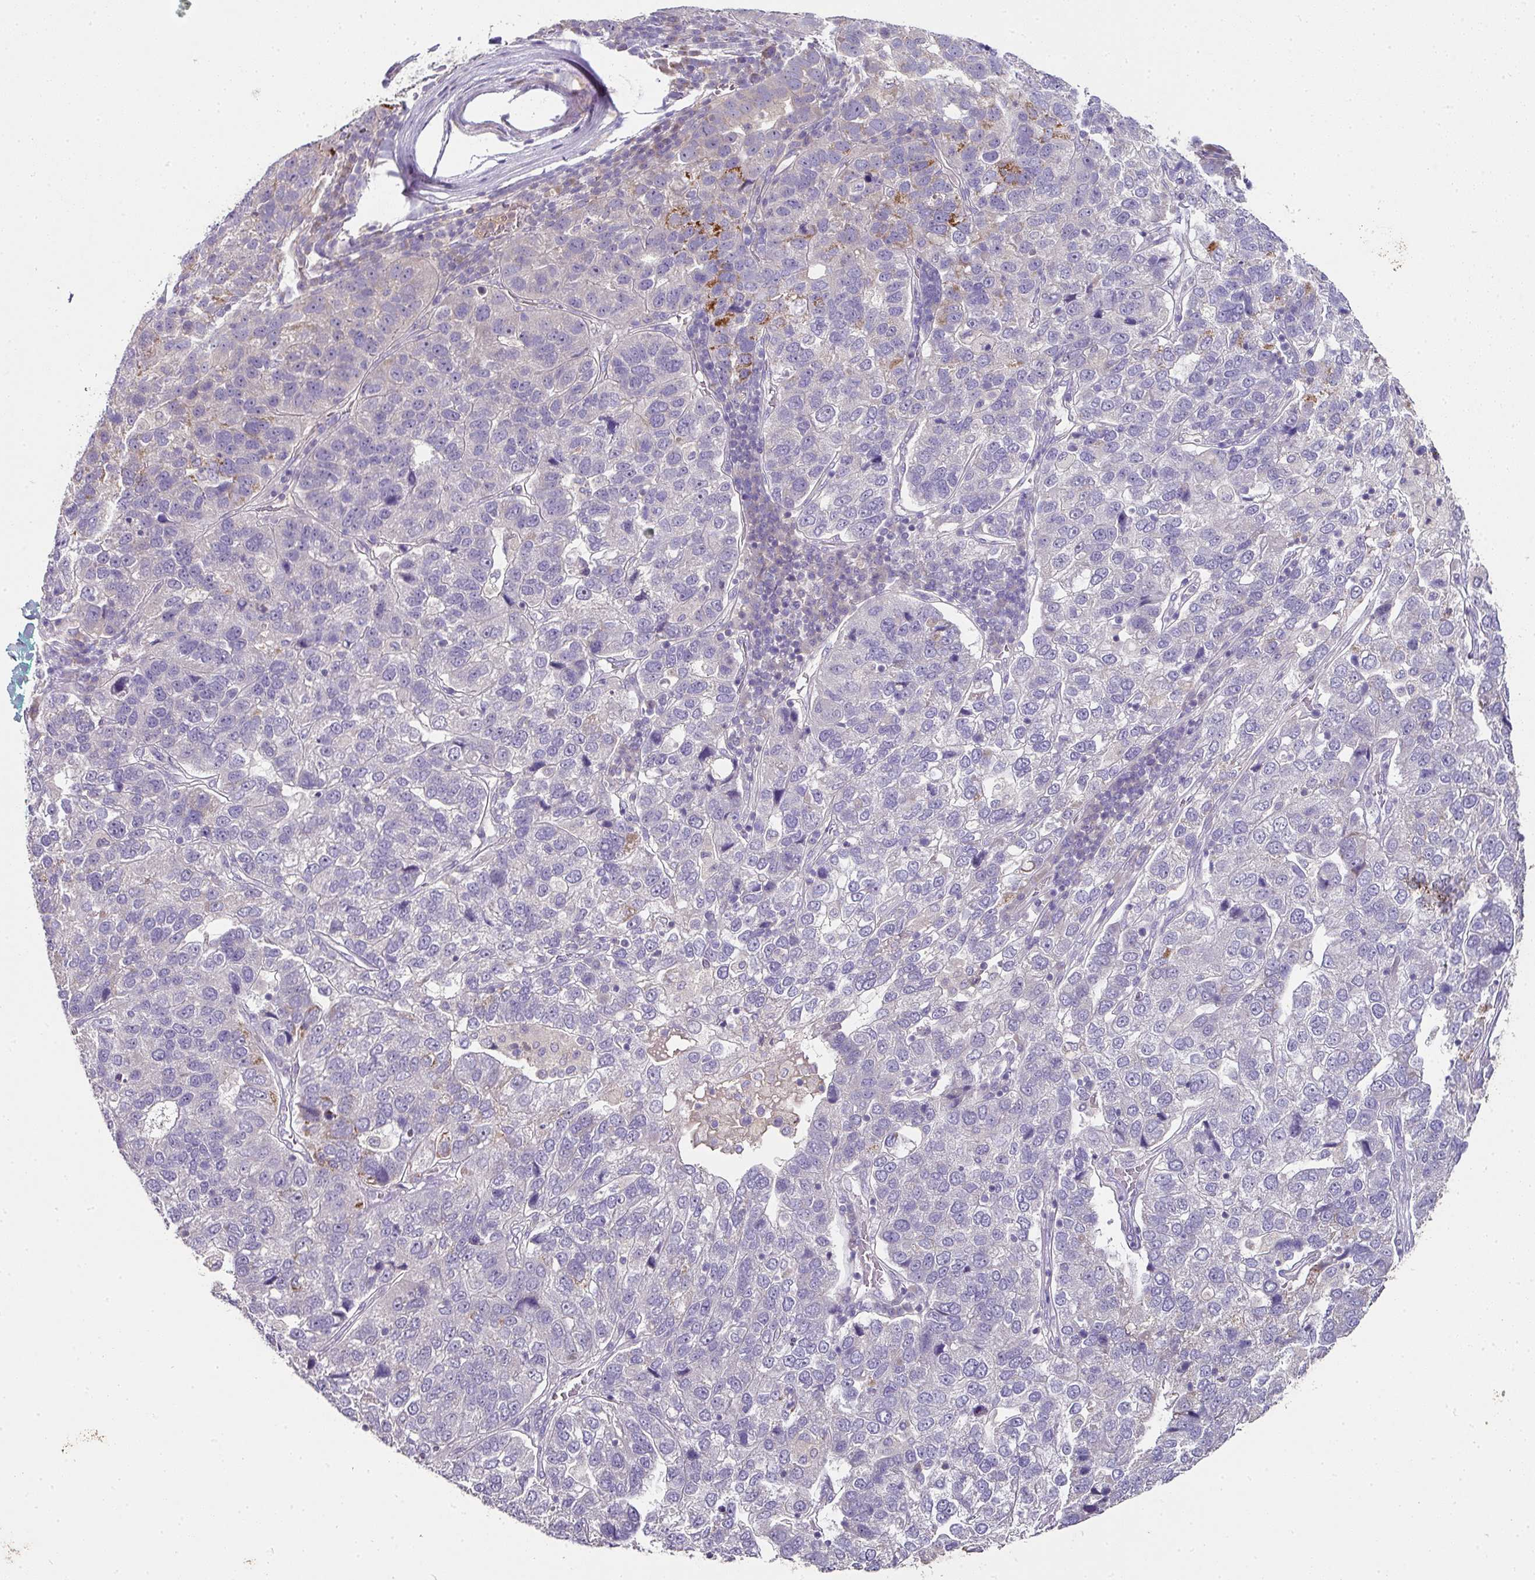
{"staining": {"intensity": "negative", "quantity": "none", "location": "none"}, "tissue": "pancreatic cancer", "cell_type": "Tumor cells", "image_type": "cancer", "snomed": [{"axis": "morphology", "description": "Adenocarcinoma, NOS"}, {"axis": "topography", "description": "Pancreas"}], "caption": "Pancreatic cancer (adenocarcinoma) stained for a protein using IHC shows no expression tumor cells.", "gene": "SKIC2", "patient": {"sex": "female", "age": 61}}